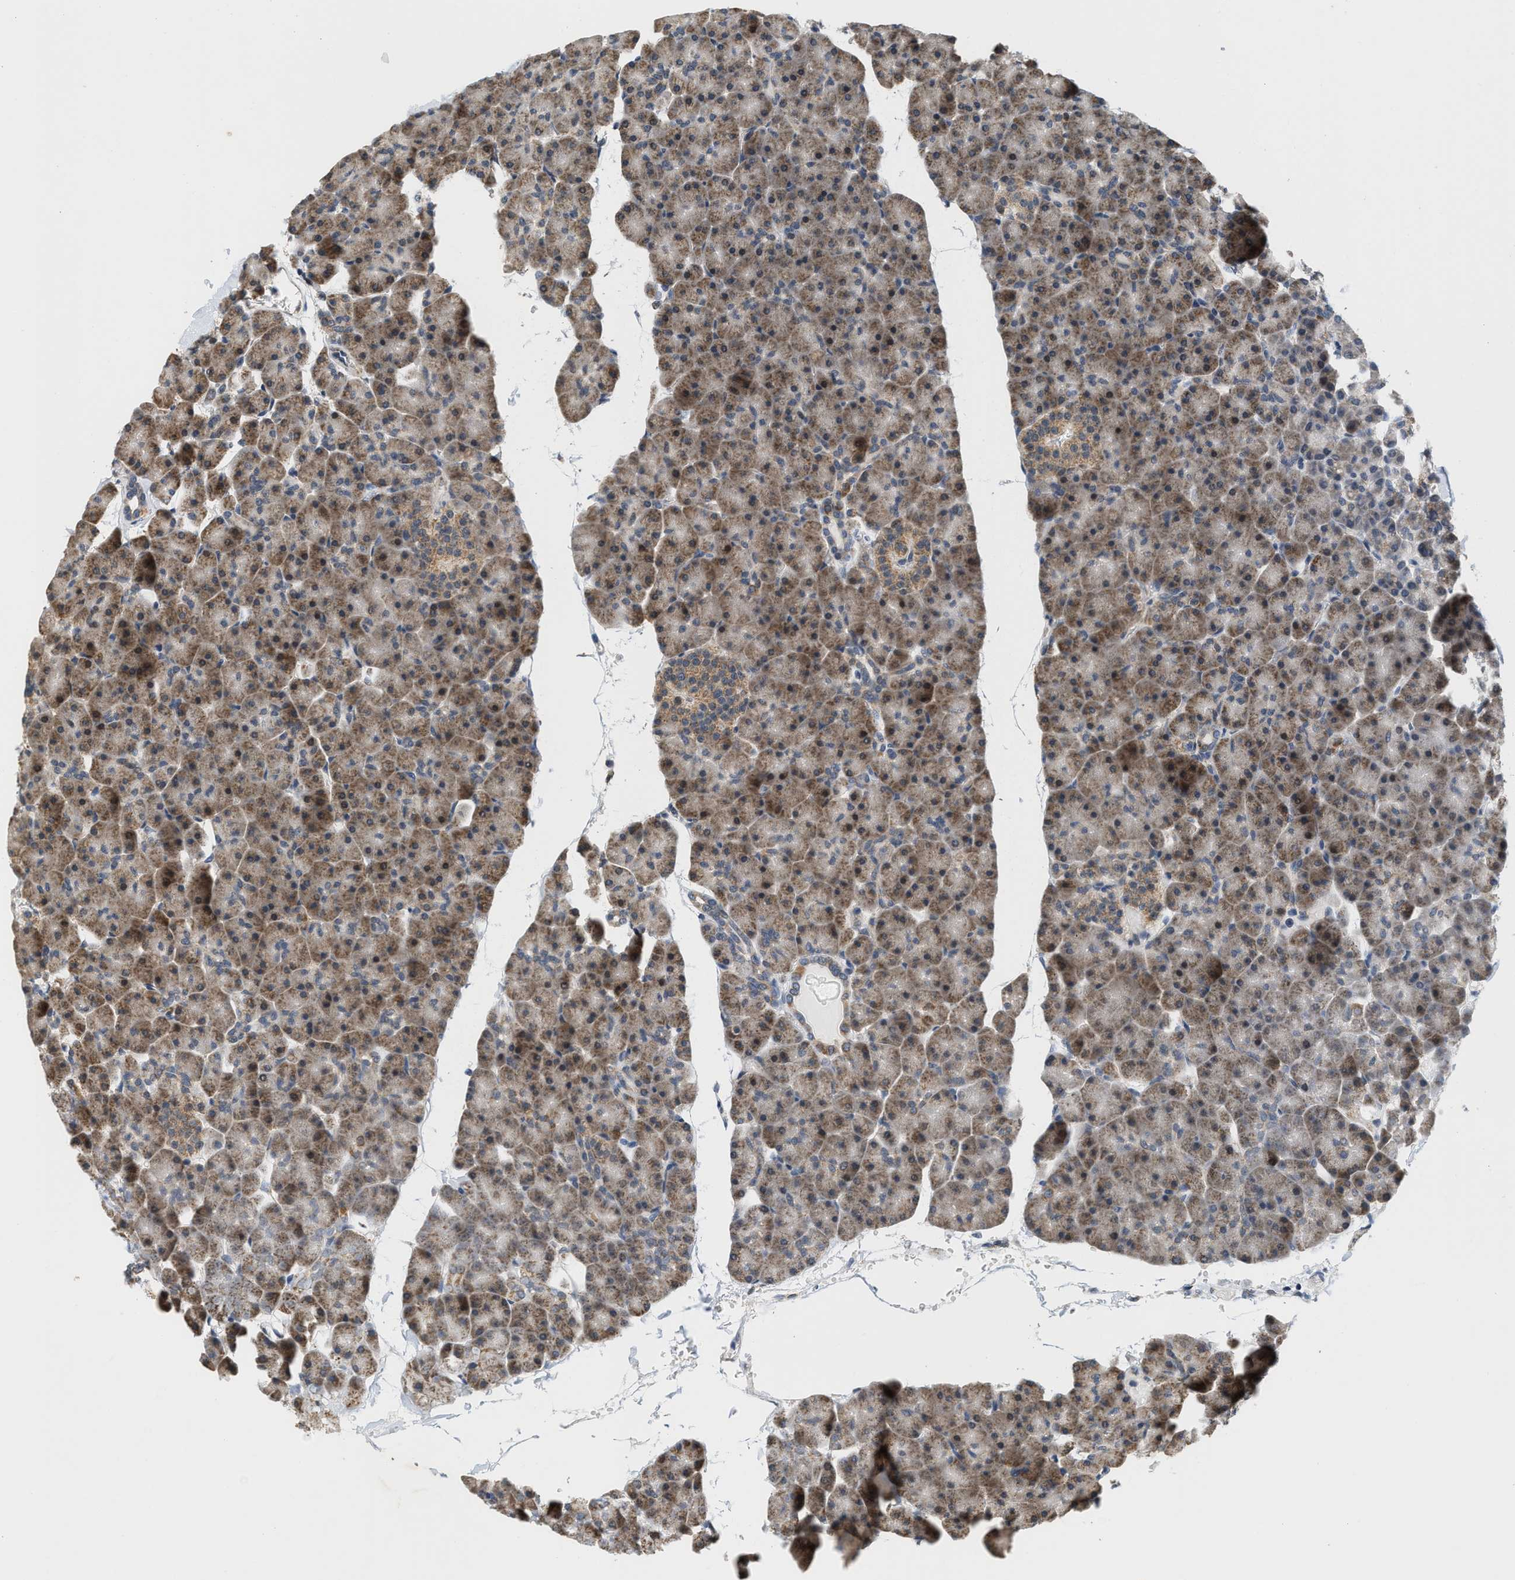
{"staining": {"intensity": "moderate", "quantity": ">75%", "location": "cytoplasmic/membranous"}, "tissue": "pancreas", "cell_type": "Exocrine glandular cells", "image_type": "normal", "snomed": [{"axis": "morphology", "description": "Normal tissue, NOS"}, {"axis": "topography", "description": "Pancreas"}], "caption": "An IHC photomicrograph of unremarkable tissue is shown. Protein staining in brown labels moderate cytoplasmic/membranous positivity in pancreas within exocrine glandular cells.", "gene": "GIGYF1", "patient": {"sex": "male", "age": 35}}